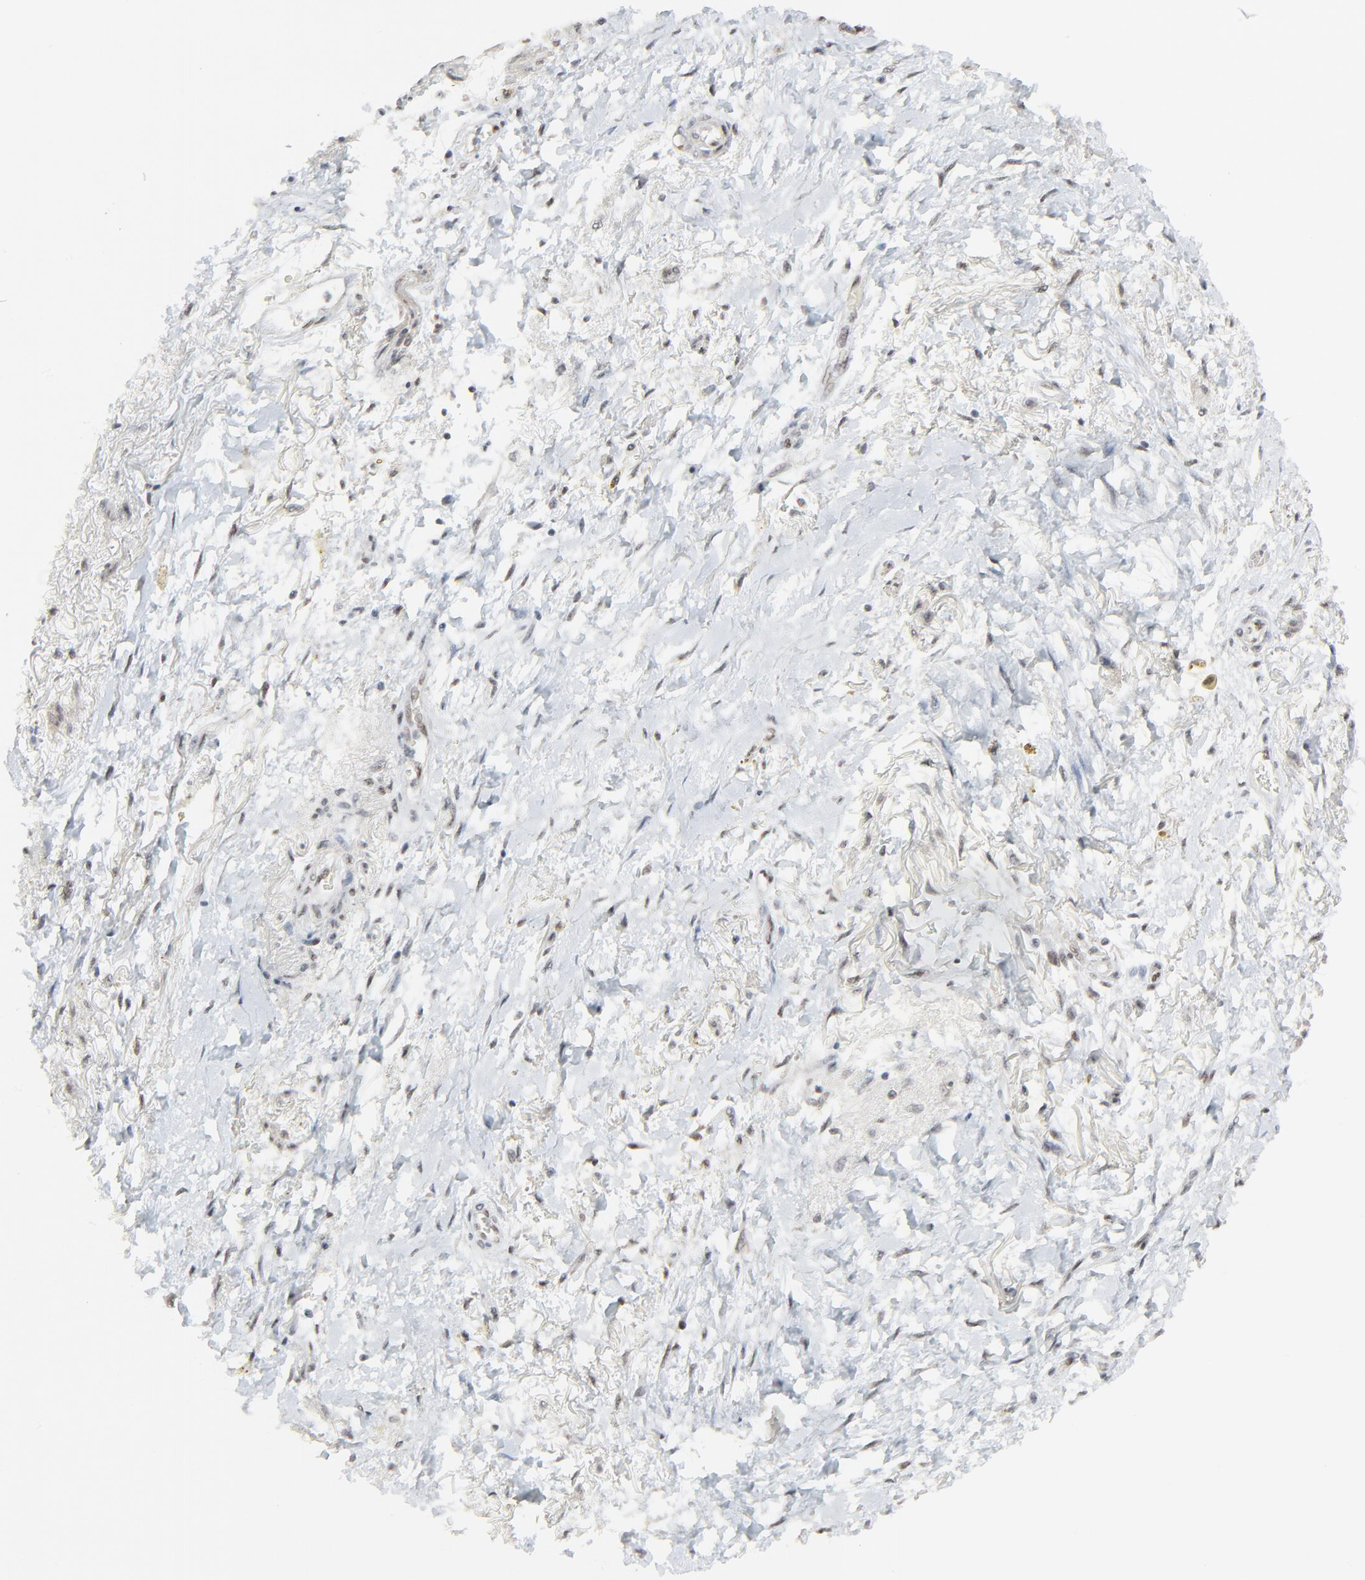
{"staining": {"intensity": "strong", "quantity": ">75%", "location": "nuclear"}, "tissue": "skin", "cell_type": "Epidermal cells", "image_type": "normal", "snomed": [{"axis": "morphology", "description": "Normal tissue, NOS"}, {"axis": "topography", "description": "Anal"}], "caption": "Immunohistochemistry (IHC) histopathology image of unremarkable skin: skin stained using immunohistochemistry (IHC) demonstrates high levels of strong protein expression localized specifically in the nuclear of epidermal cells, appearing as a nuclear brown color.", "gene": "FBXO28", "patient": {"sex": "female", "age": 46}}